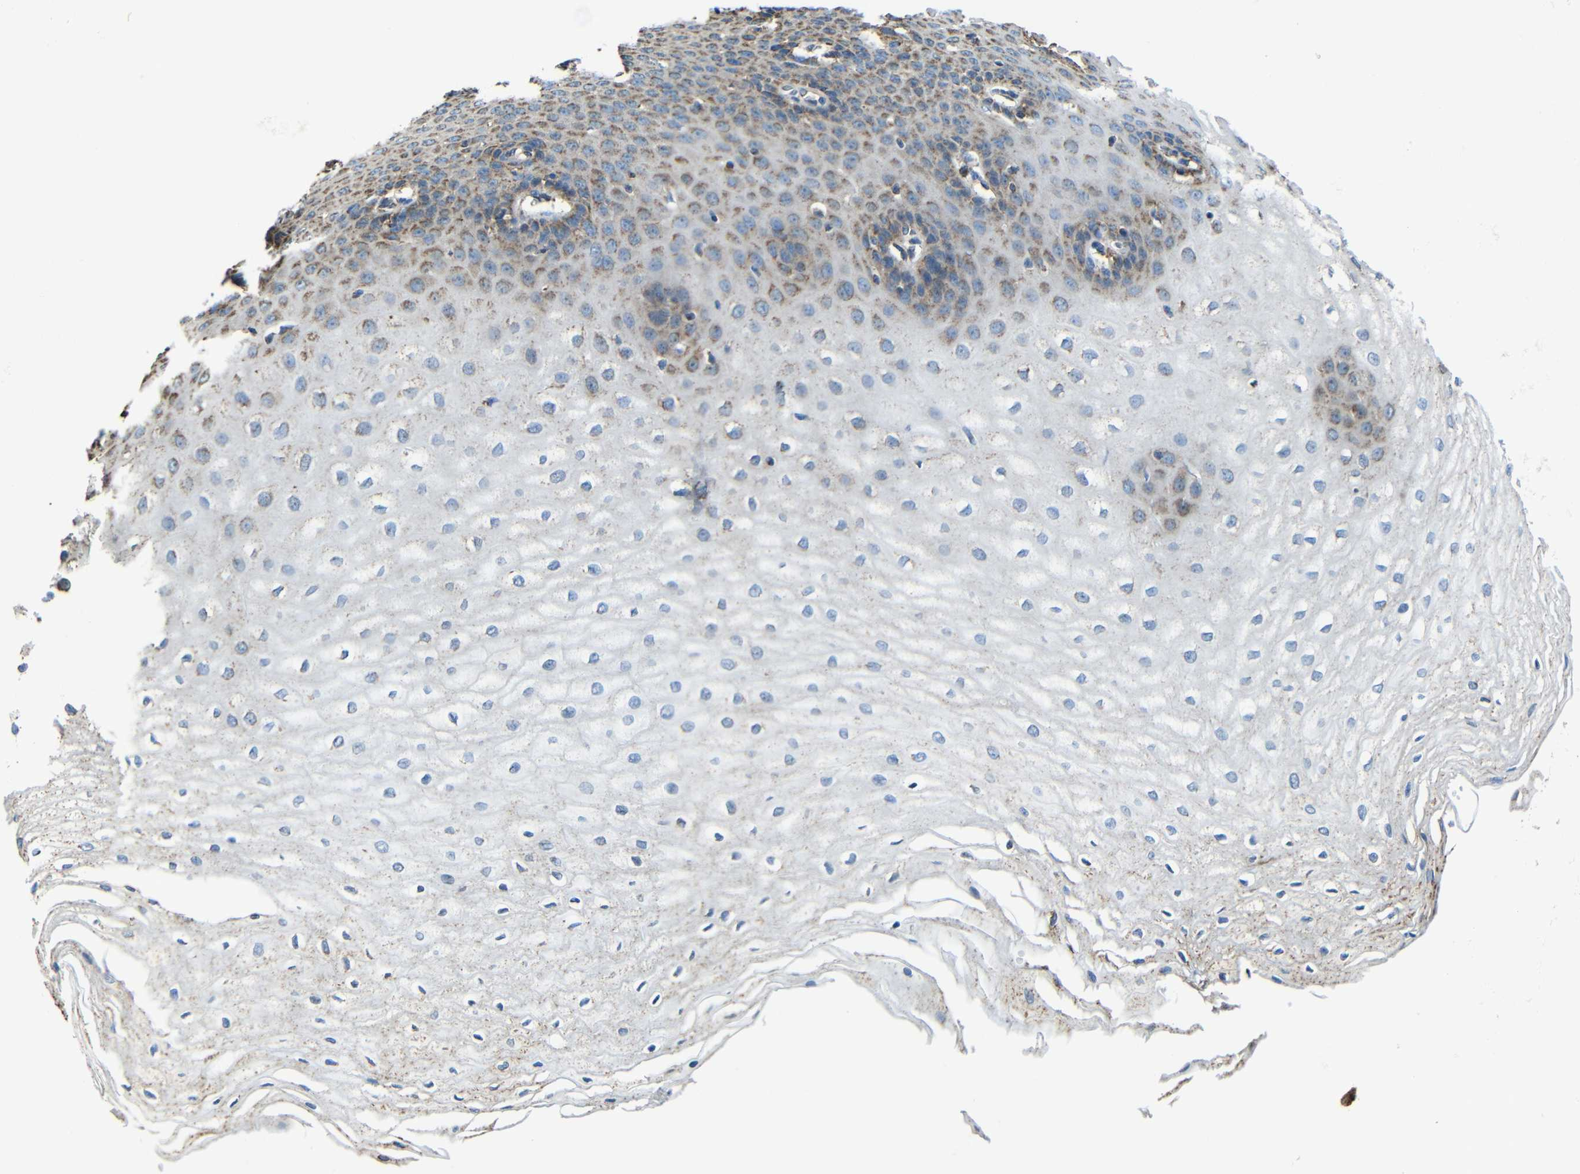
{"staining": {"intensity": "moderate", "quantity": ">75%", "location": "cytoplasmic/membranous"}, "tissue": "esophagus", "cell_type": "Squamous epithelial cells", "image_type": "normal", "snomed": [{"axis": "morphology", "description": "Normal tissue, NOS"}, {"axis": "morphology", "description": "Squamous cell carcinoma, NOS"}, {"axis": "topography", "description": "Esophagus"}], "caption": "IHC of benign esophagus shows medium levels of moderate cytoplasmic/membranous staining in about >75% of squamous epithelial cells. The staining was performed using DAB (3,3'-diaminobenzidine) to visualize the protein expression in brown, while the nuclei were stained in blue with hematoxylin (Magnification: 20x).", "gene": "INTS6L", "patient": {"sex": "male", "age": 65}}